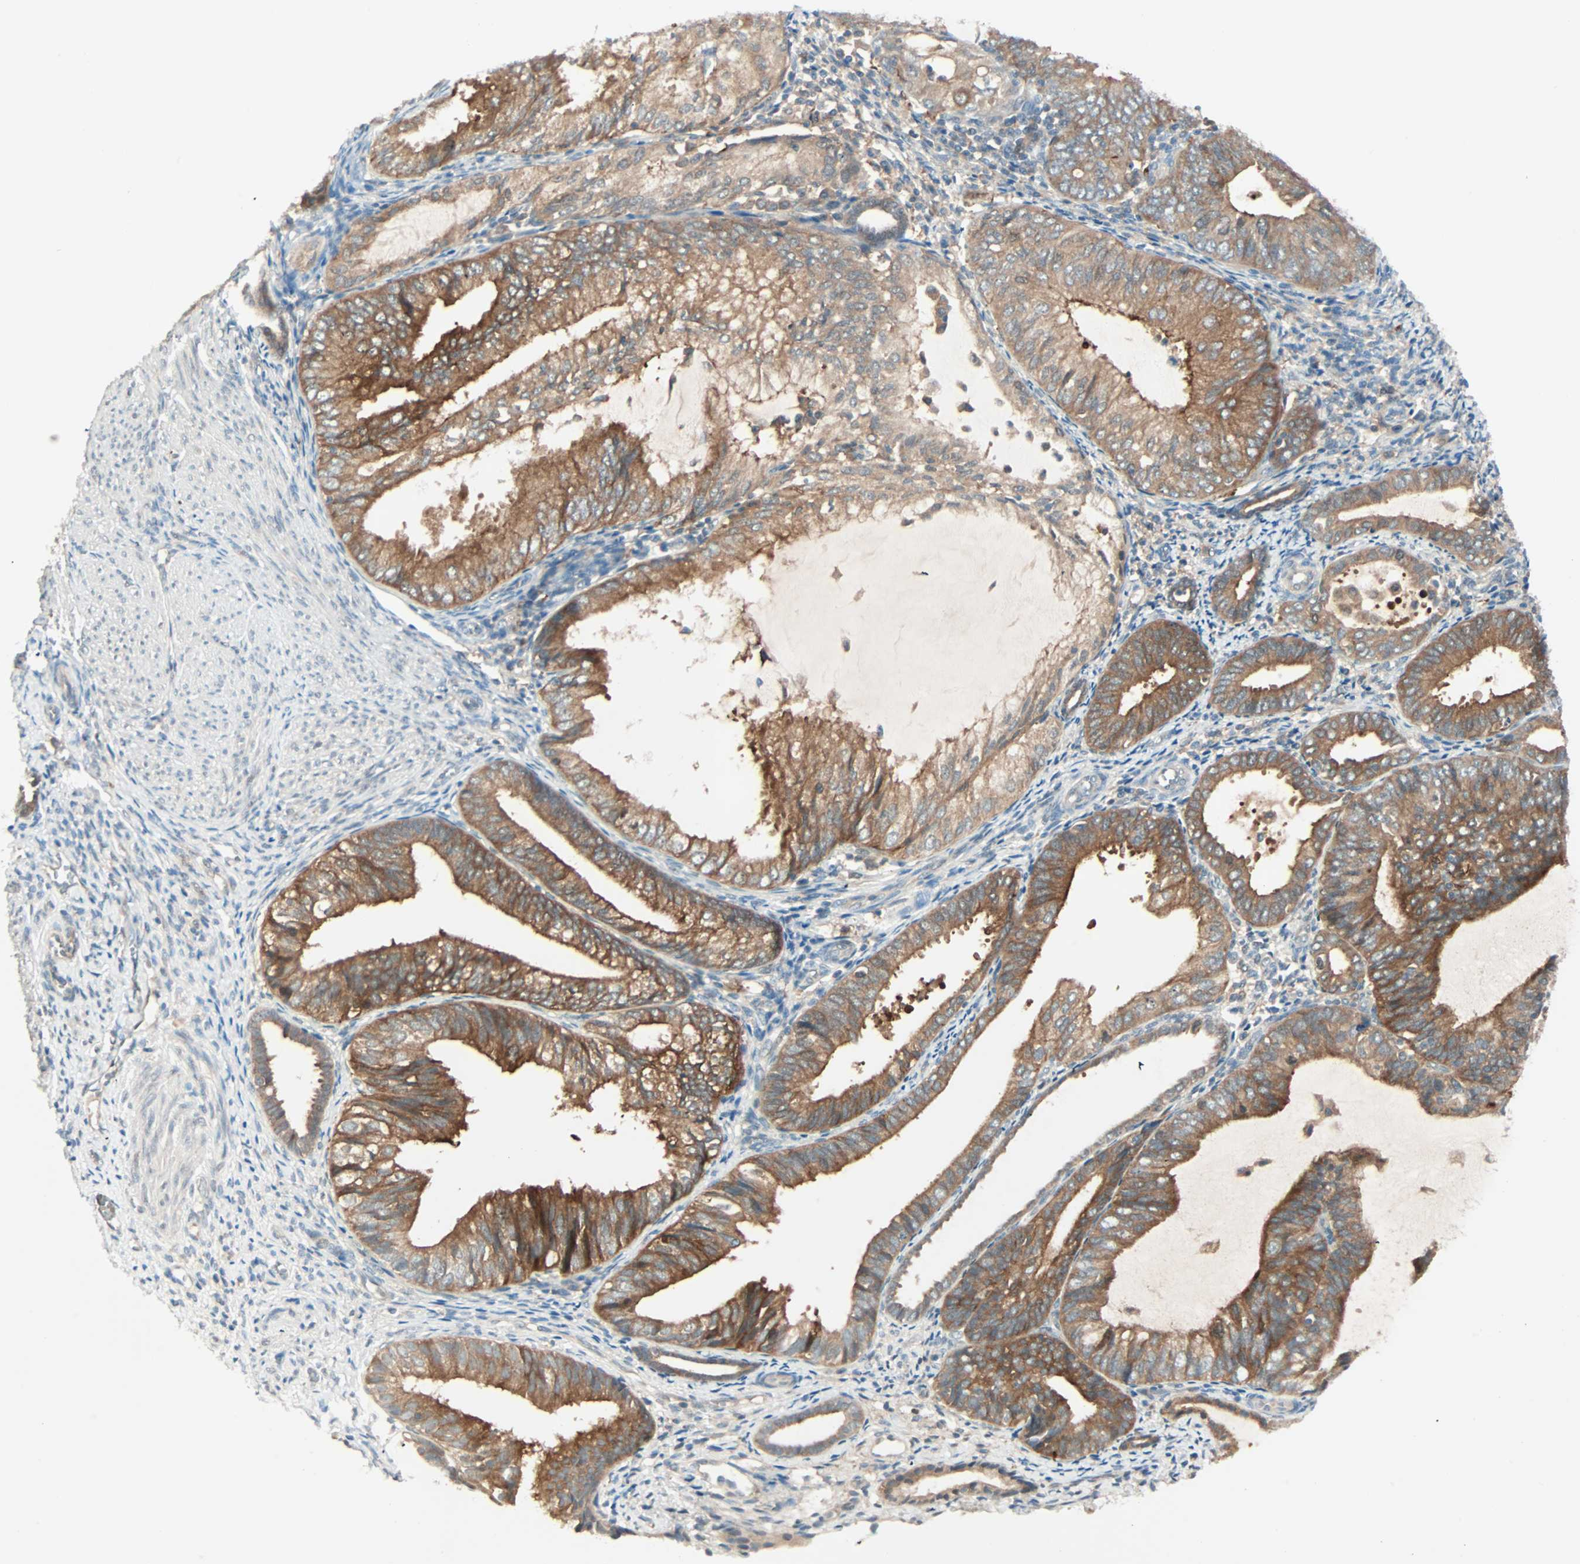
{"staining": {"intensity": "moderate", "quantity": ">75%", "location": "cytoplasmic/membranous"}, "tissue": "endometrial cancer", "cell_type": "Tumor cells", "image_type": "cancer", "snomed": [{"axis": "morphology", "description": "Adenocarcinoma, NOS"}, {"axis": "topography", "description": "Endometrium"}], "caption": "Immunohistochemical staining of endometrial adenocarcinoma displays moderate cytoplasmic/membranous protein expression in about >75% of tumor cells.", "gene": "SMIM8", "patient": {"sex": "female", "age": 81}}